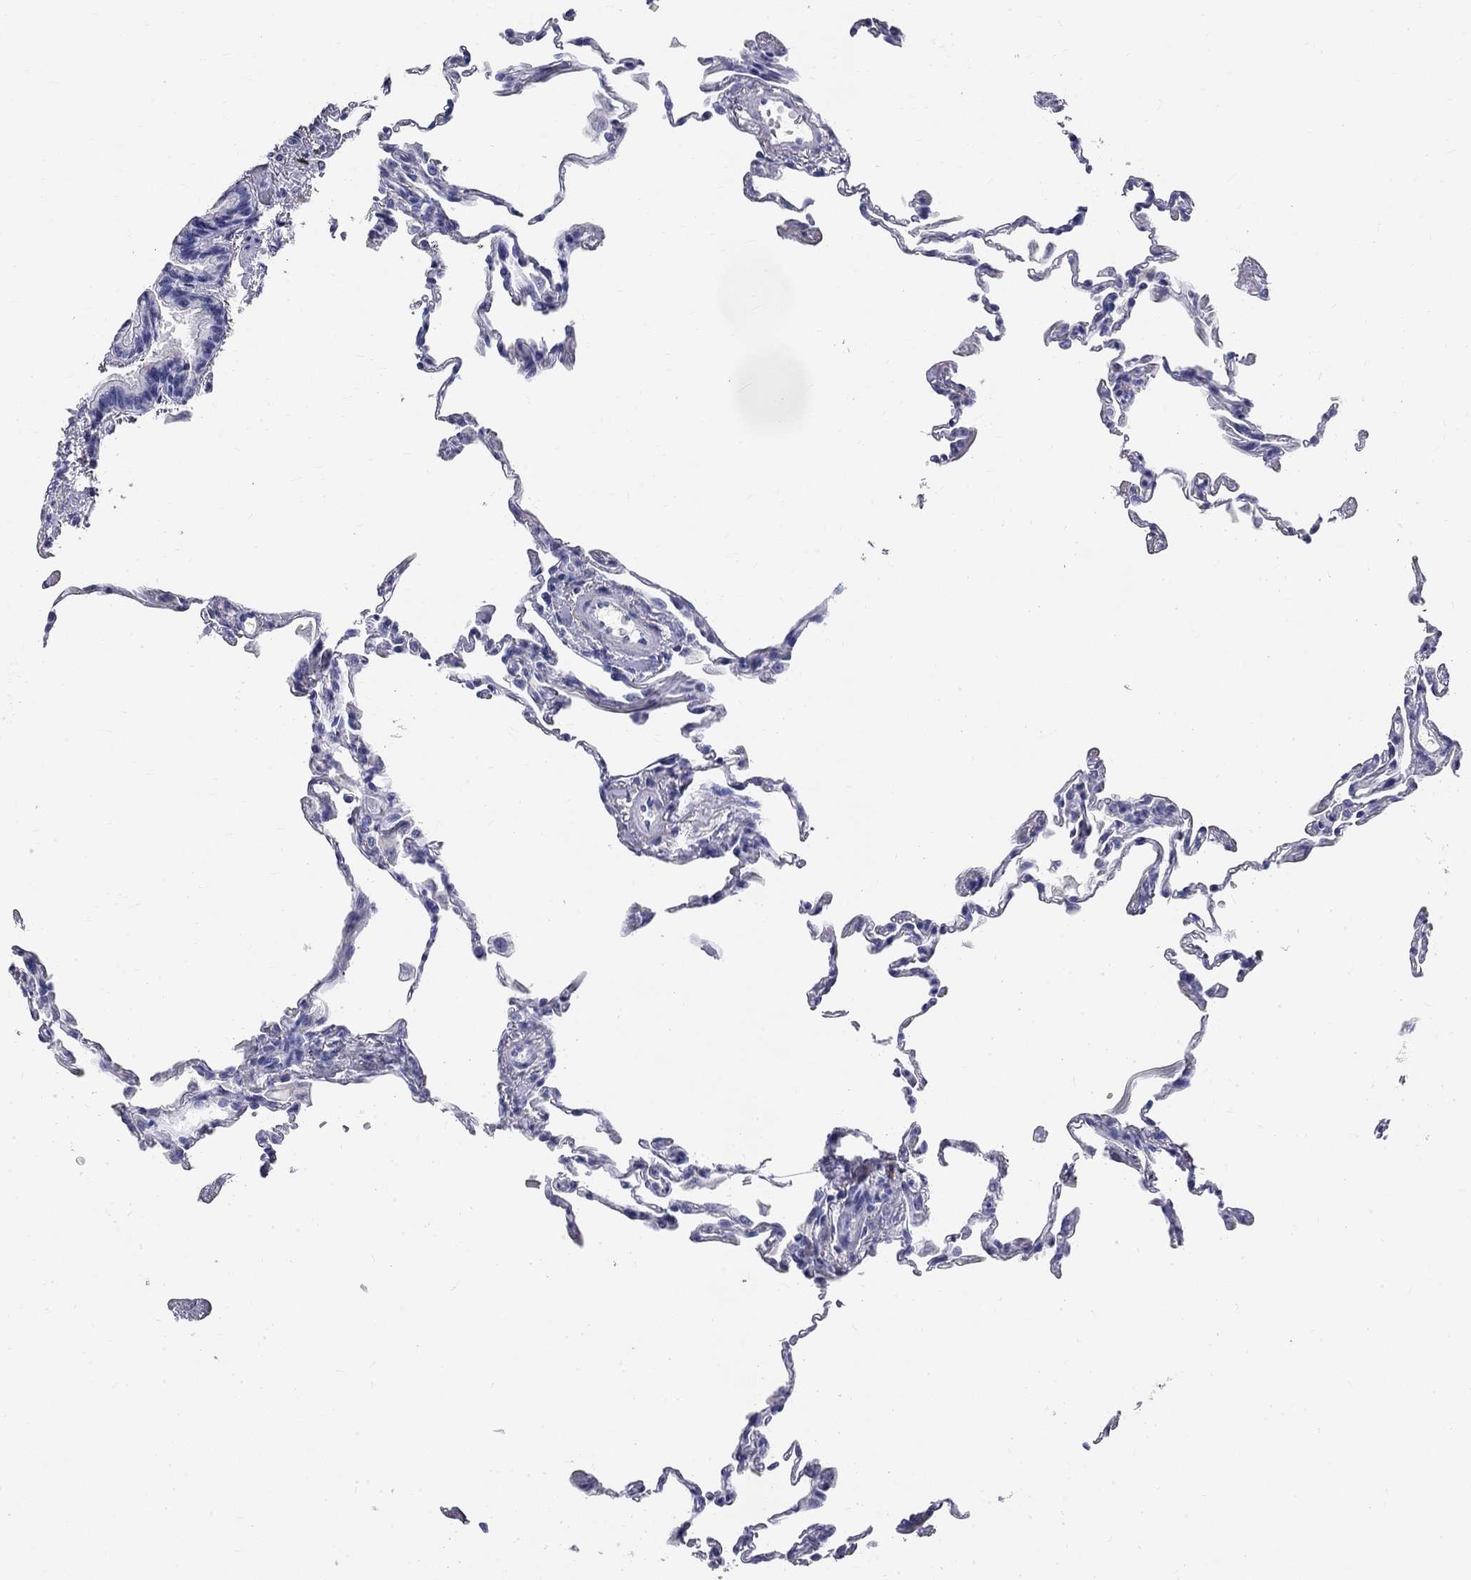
{"staining": {"intensity": "negative", "quantity": "none", "location": "none"}, "tissue": "lung", "cell_type": "Alveolar cells", "image_type": "normal", "snomed": [{"axis": "morphology", "description": "Normal tissue, NOS"}, {"axis": "topography", "description": "Lung"}], "caption": "Micrograph shows no protein expression in alveolar cells of unremarkable lung.", "gene": "PHOX2B", "patient": {"sex": "female", "age": 57}}